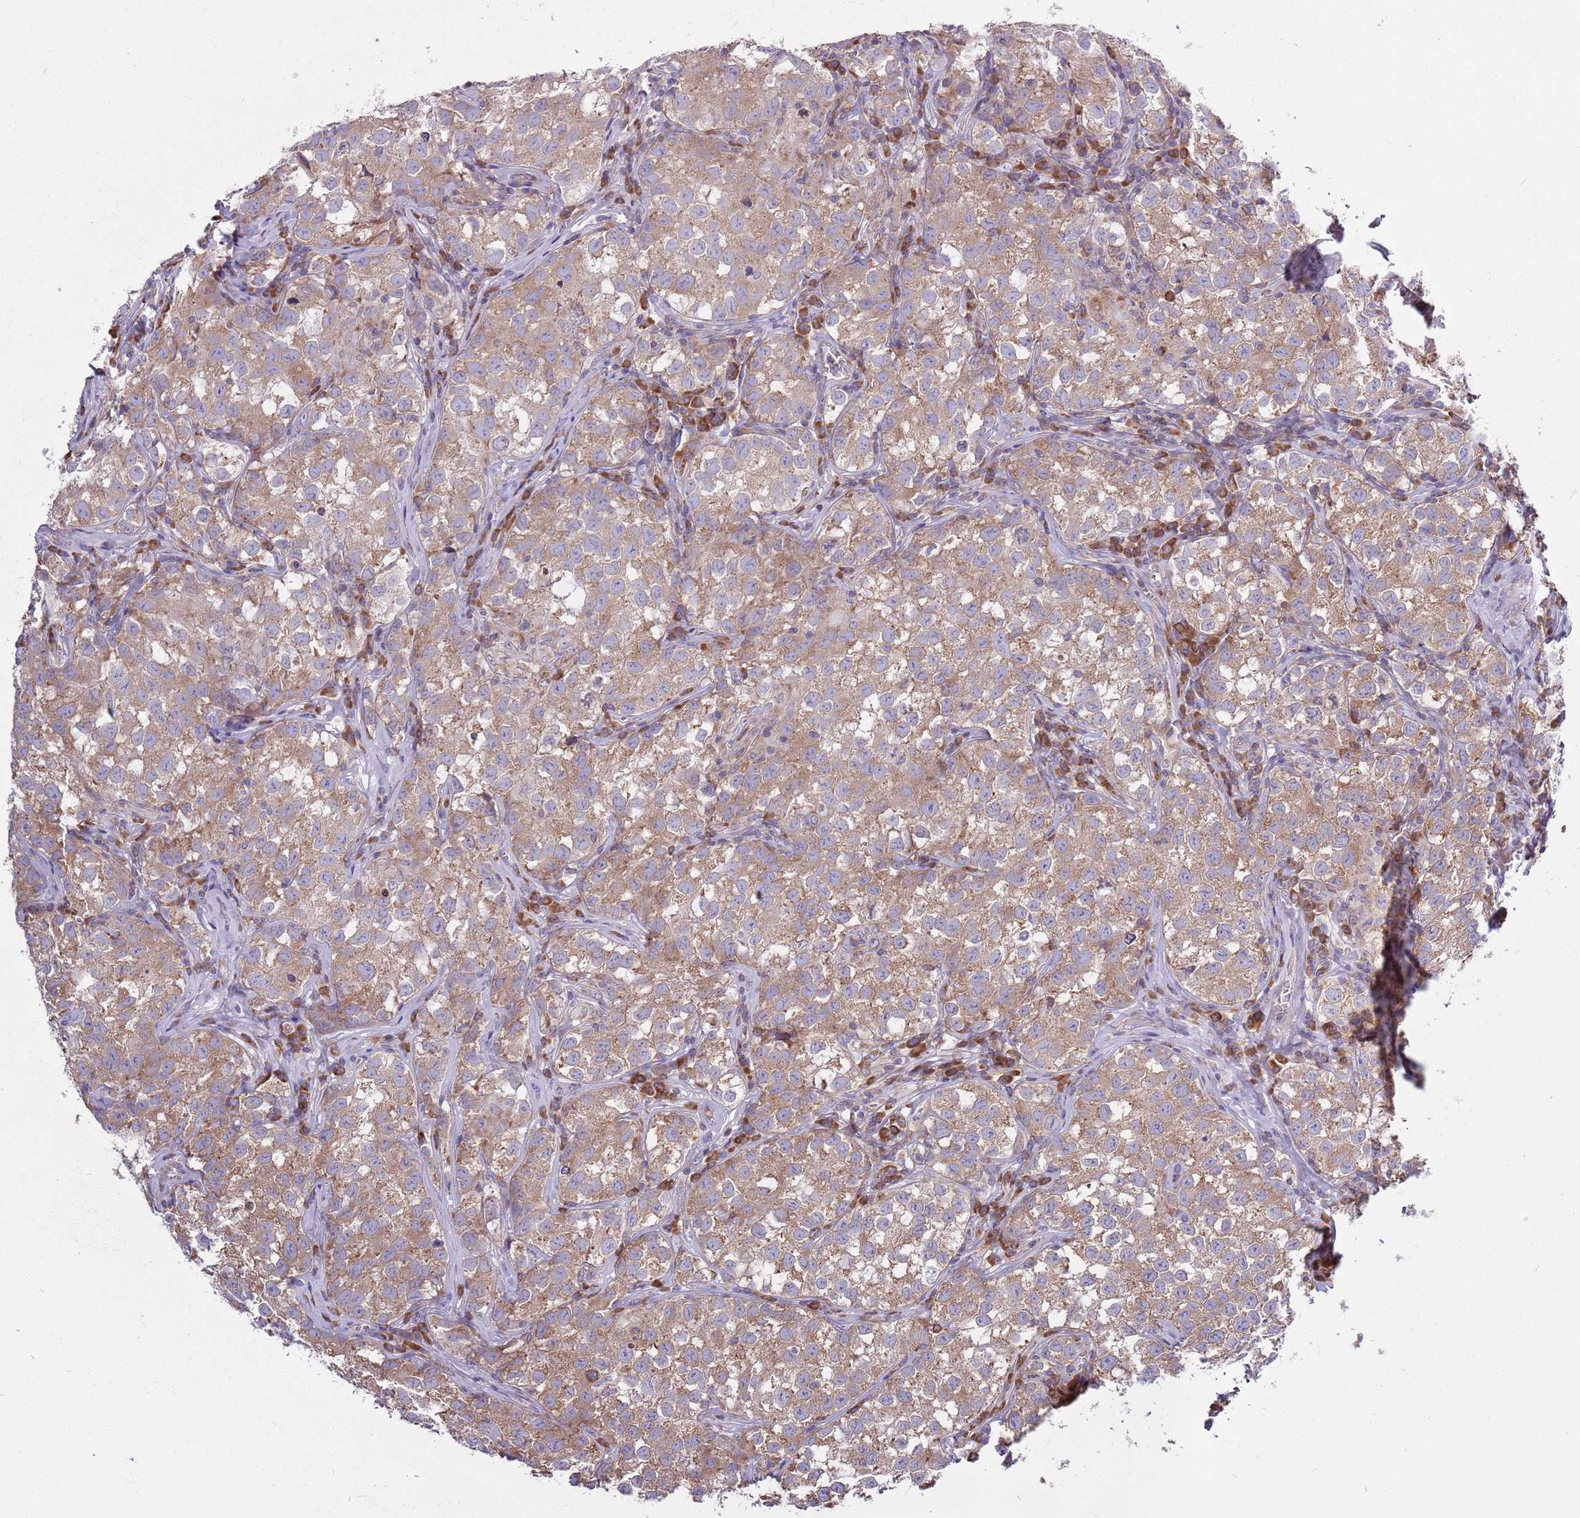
{"staining": {"intensity": "moderate", "quantity": ">75%", "location": "cytoplasmic/membranous"}, "tissue": "testis cancer", "cell_type": "Tumor cells", "image_type": "cancer", "snomed": [{"axis": "morphology", "description": "Seminoma, NOS"}, {"axis": "morphology", "description": "Carcinoma, Embryonal, NOS"}, {"axis": "topography", "description": "Testis"}], "caption": "Immunohistochemical staining of human testis embryonal carcinoma exhibits medium levels of moderate cytoplasmic/membranous protein positivity in about >75% of tumor cells. (IHC, brightfield microscopy, high magnification).", "gene": "RPL17-C18orf32", "patient": {"sex": "male", "age": 43}}